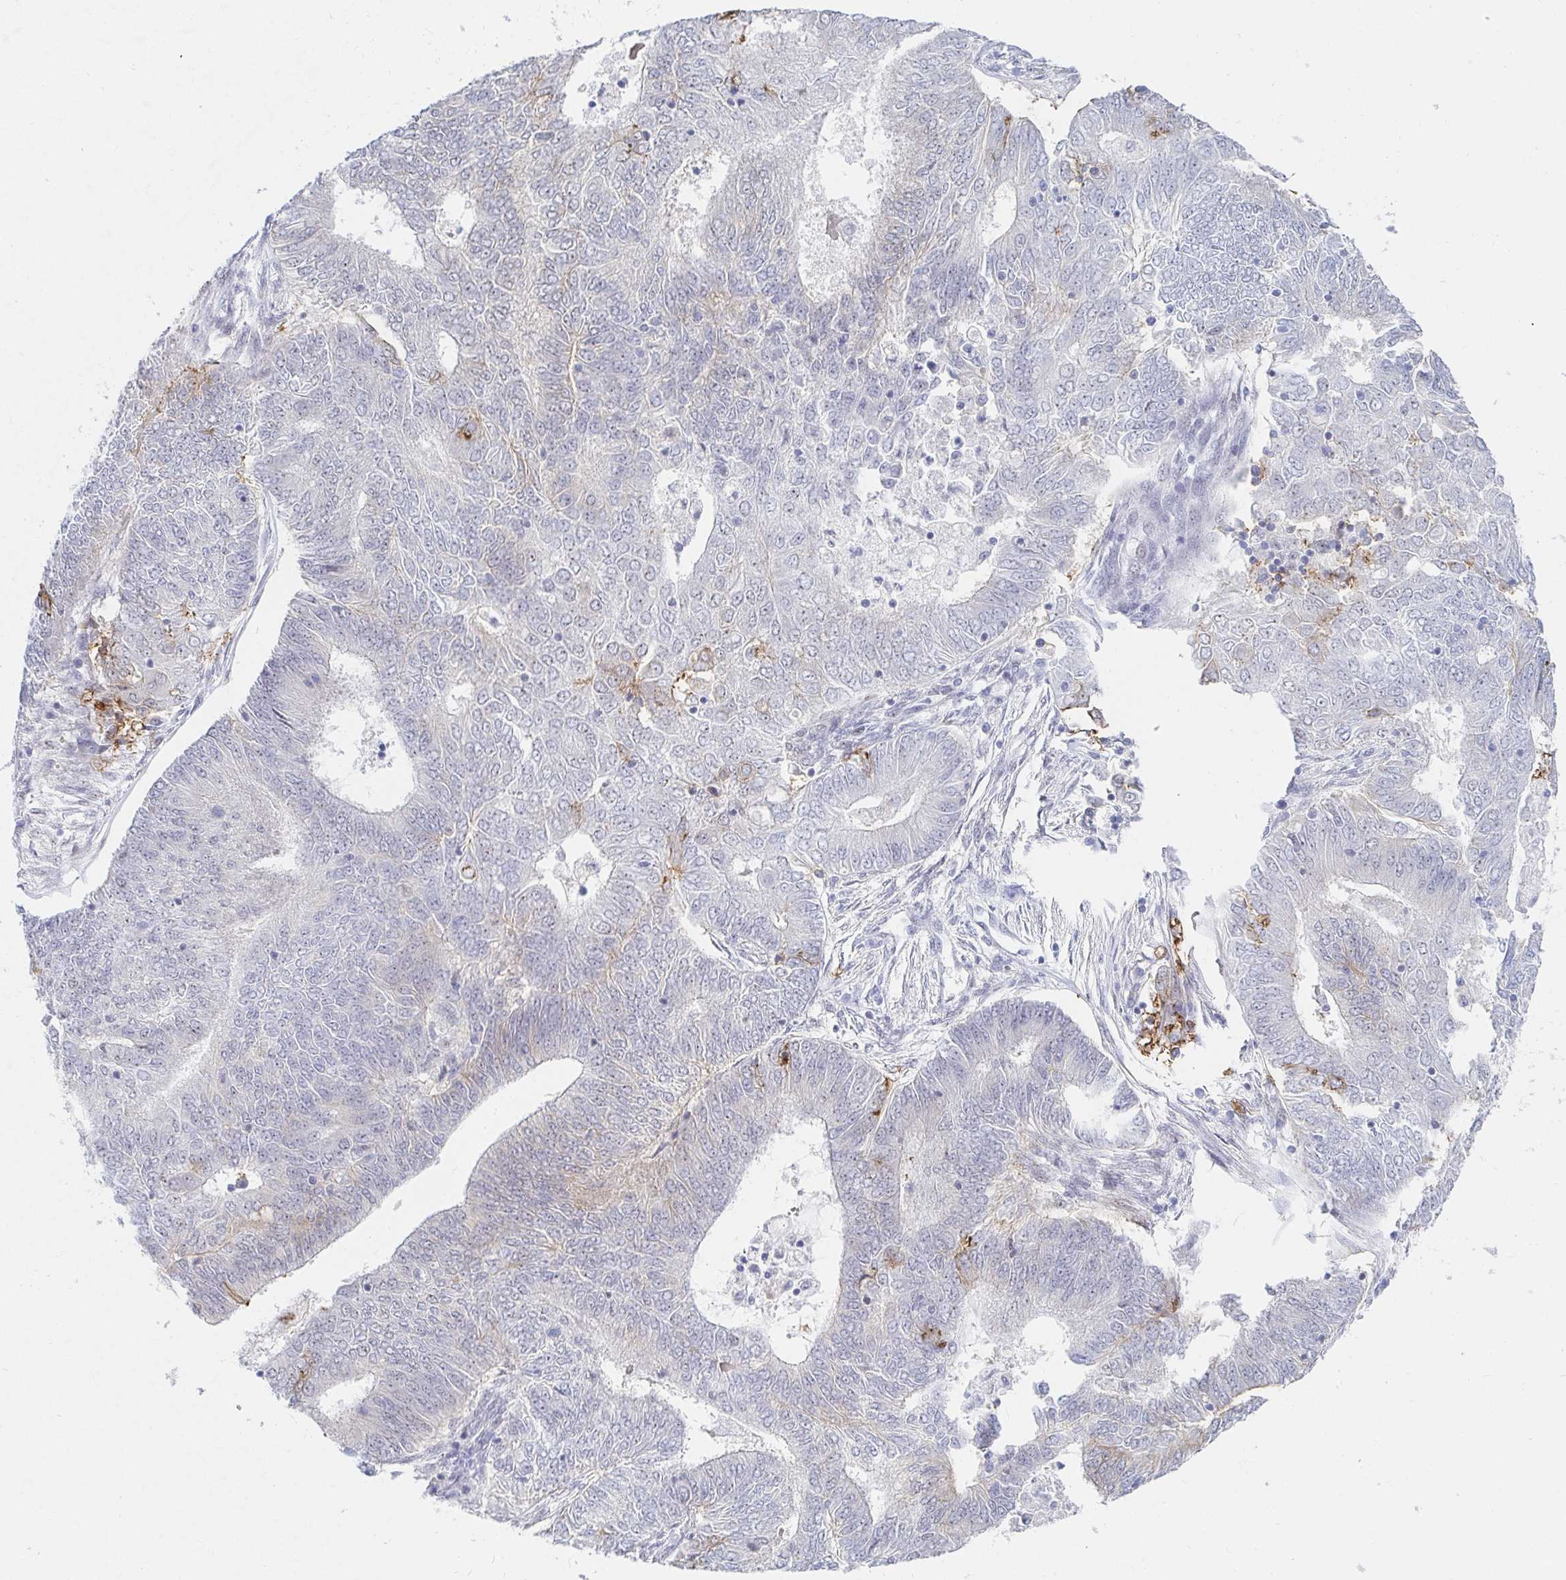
{"staining": {"intensity": "moderate", "quantity": "<25%", "location": "cytoplasmic/membranous"}, "tissue": "endometrial cancer", "cell_type": "Tumor cells", "image_type": "cancer", "snomed": [{"axis": "morphology", "description": "Adenocarcinoma, NOS"}, {"axis": "topography", "description": "Endometrium"}], "caption": "High-power microscopy captured an IHC micrograph of endometrial cancer (adenocarcinoma), revealing moderate cytoplasmic/membranous staining in about <25% of tumor cells.", "gene": "COL28A1", "patient": {"sex": "female", "age": 62}}